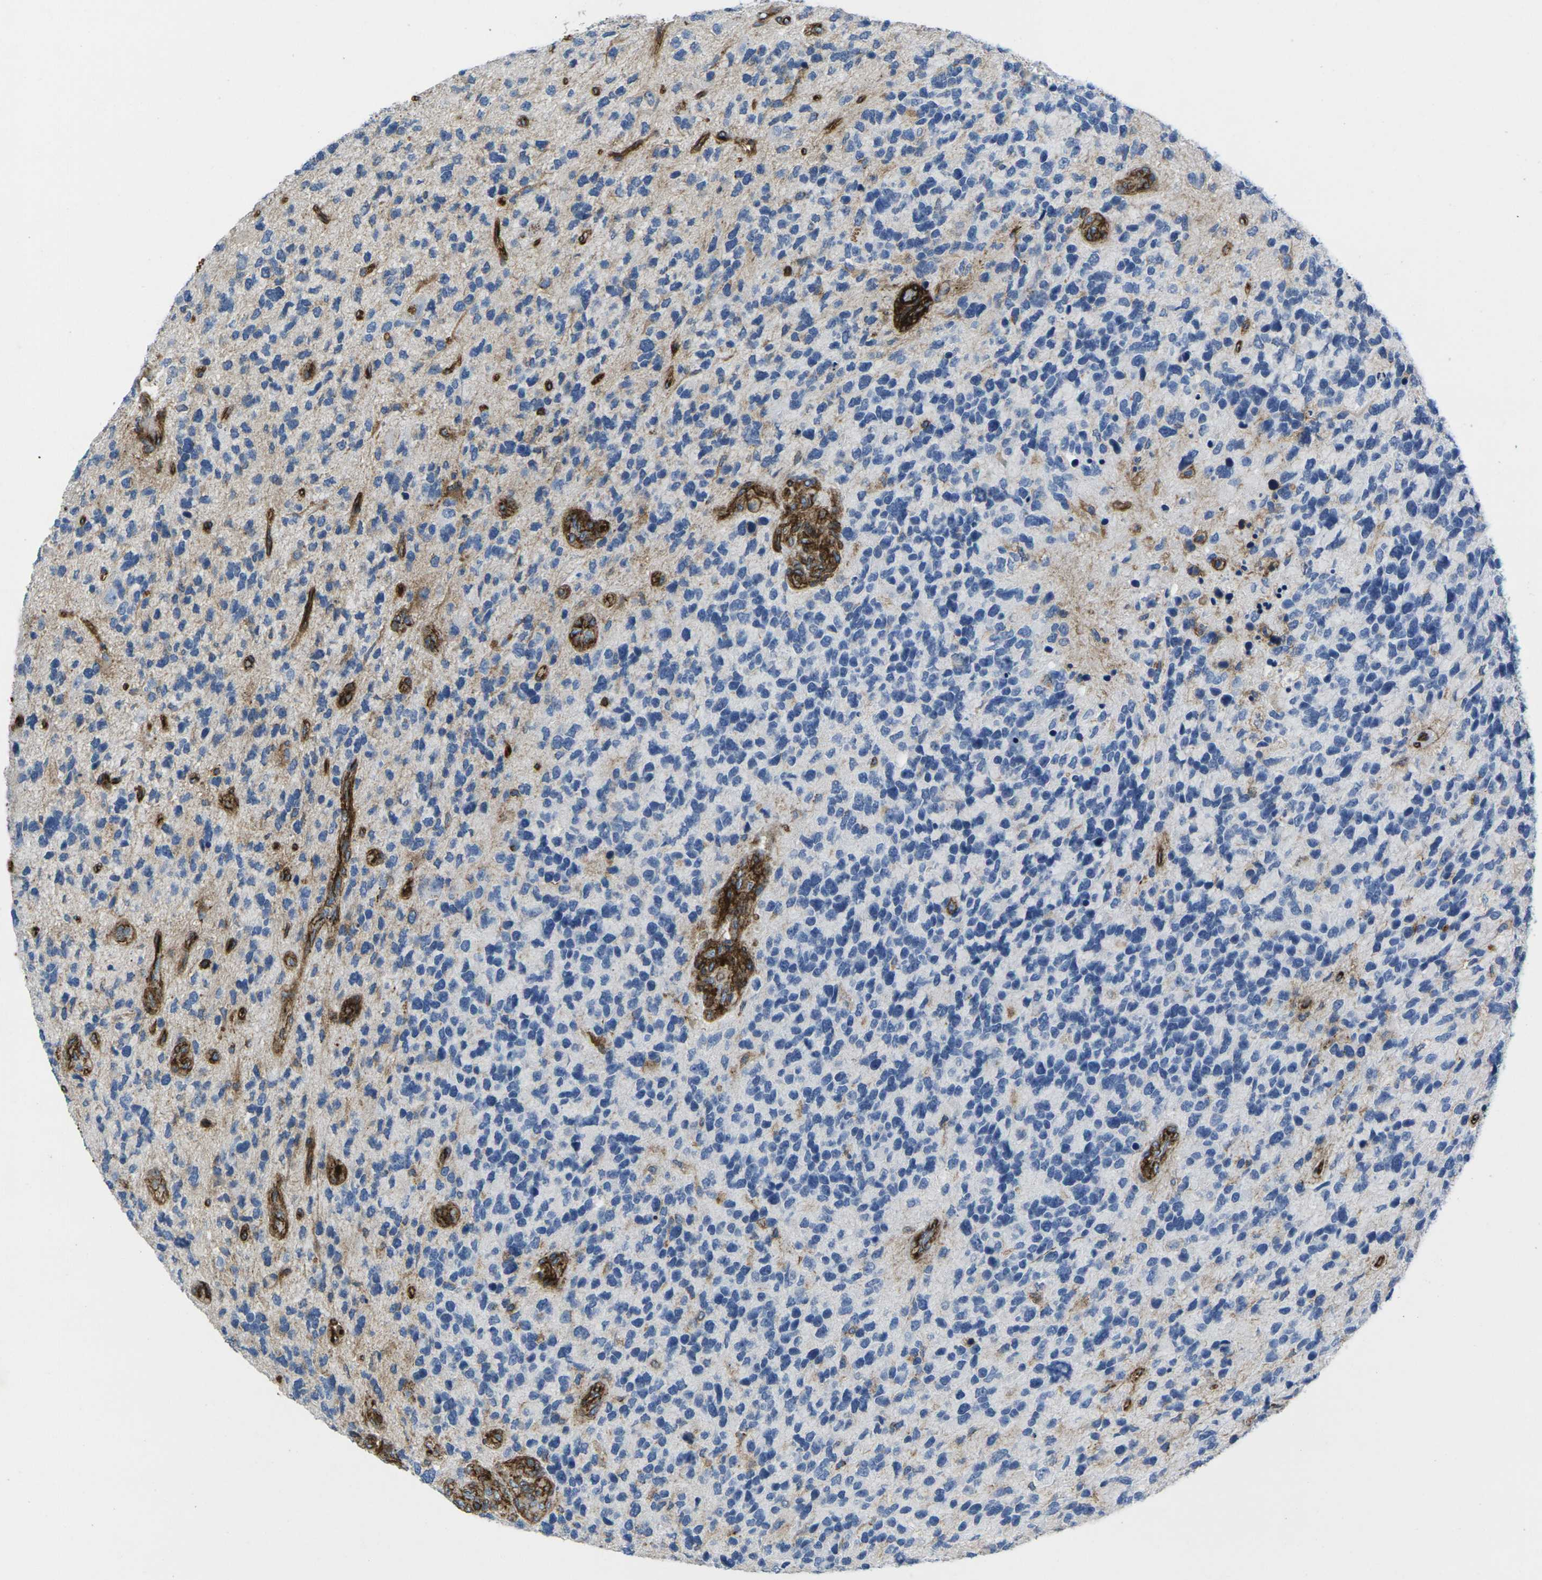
{"staining": {"intensity": "negative", "quantity": "none", "location": "none"}, "tissue": "glioma", "cell_type": "Tumor cells", "image_type": "cancer", "snomed": [{"axis": "morphology", "description": "Glioma, malignant, High grade"}, {"axis": "topography", "description": "Brain"}], "caption": "Malignant glioma (high-grade) was stained to show a protein in brown. There is no significant positivity in tumor cells.", "gene": "IQGAP1", "patient": {"sex": "female", "age": 58}}